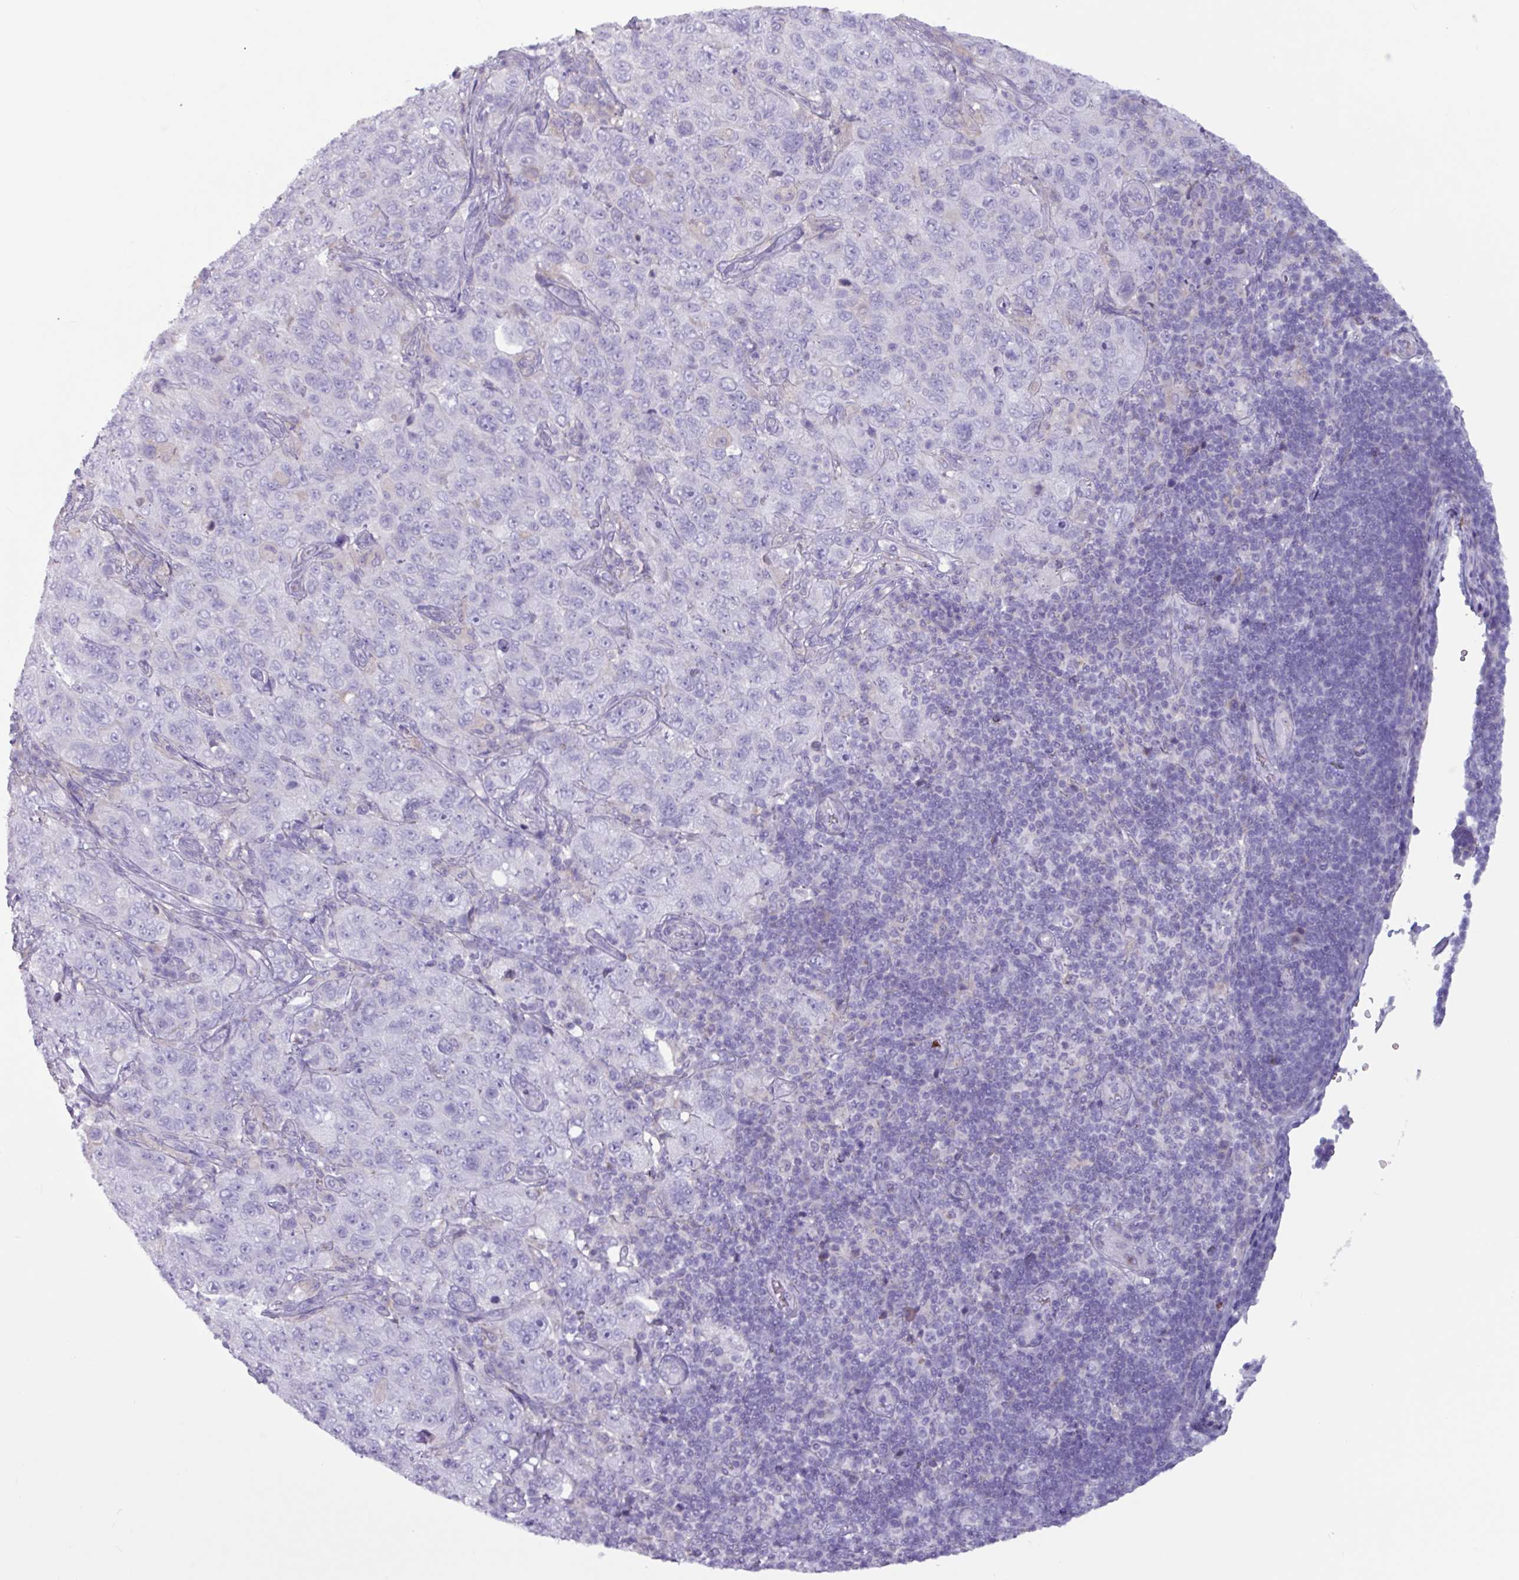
{"staining": {"intensity": "negative", "quantity": "none", "location": "none"}, "tissue": "pancreatic cancer", "cell_type": "Tumor cells", "image_type": "cancer", "snomed": [{"axis": "morphology", "description": "Adenocarcinoma, NOS"}, {"axis": "topography", "description": "Pancreas"}], "caption": "Immunohistochemistry photomicrograph of human adenocarcinoma (pancreatic) stained for a protein (brown), which displays no positivity in tumor cells.", "gene": "ADGRE1", "patient": {"sex": "male", "age": 68}}